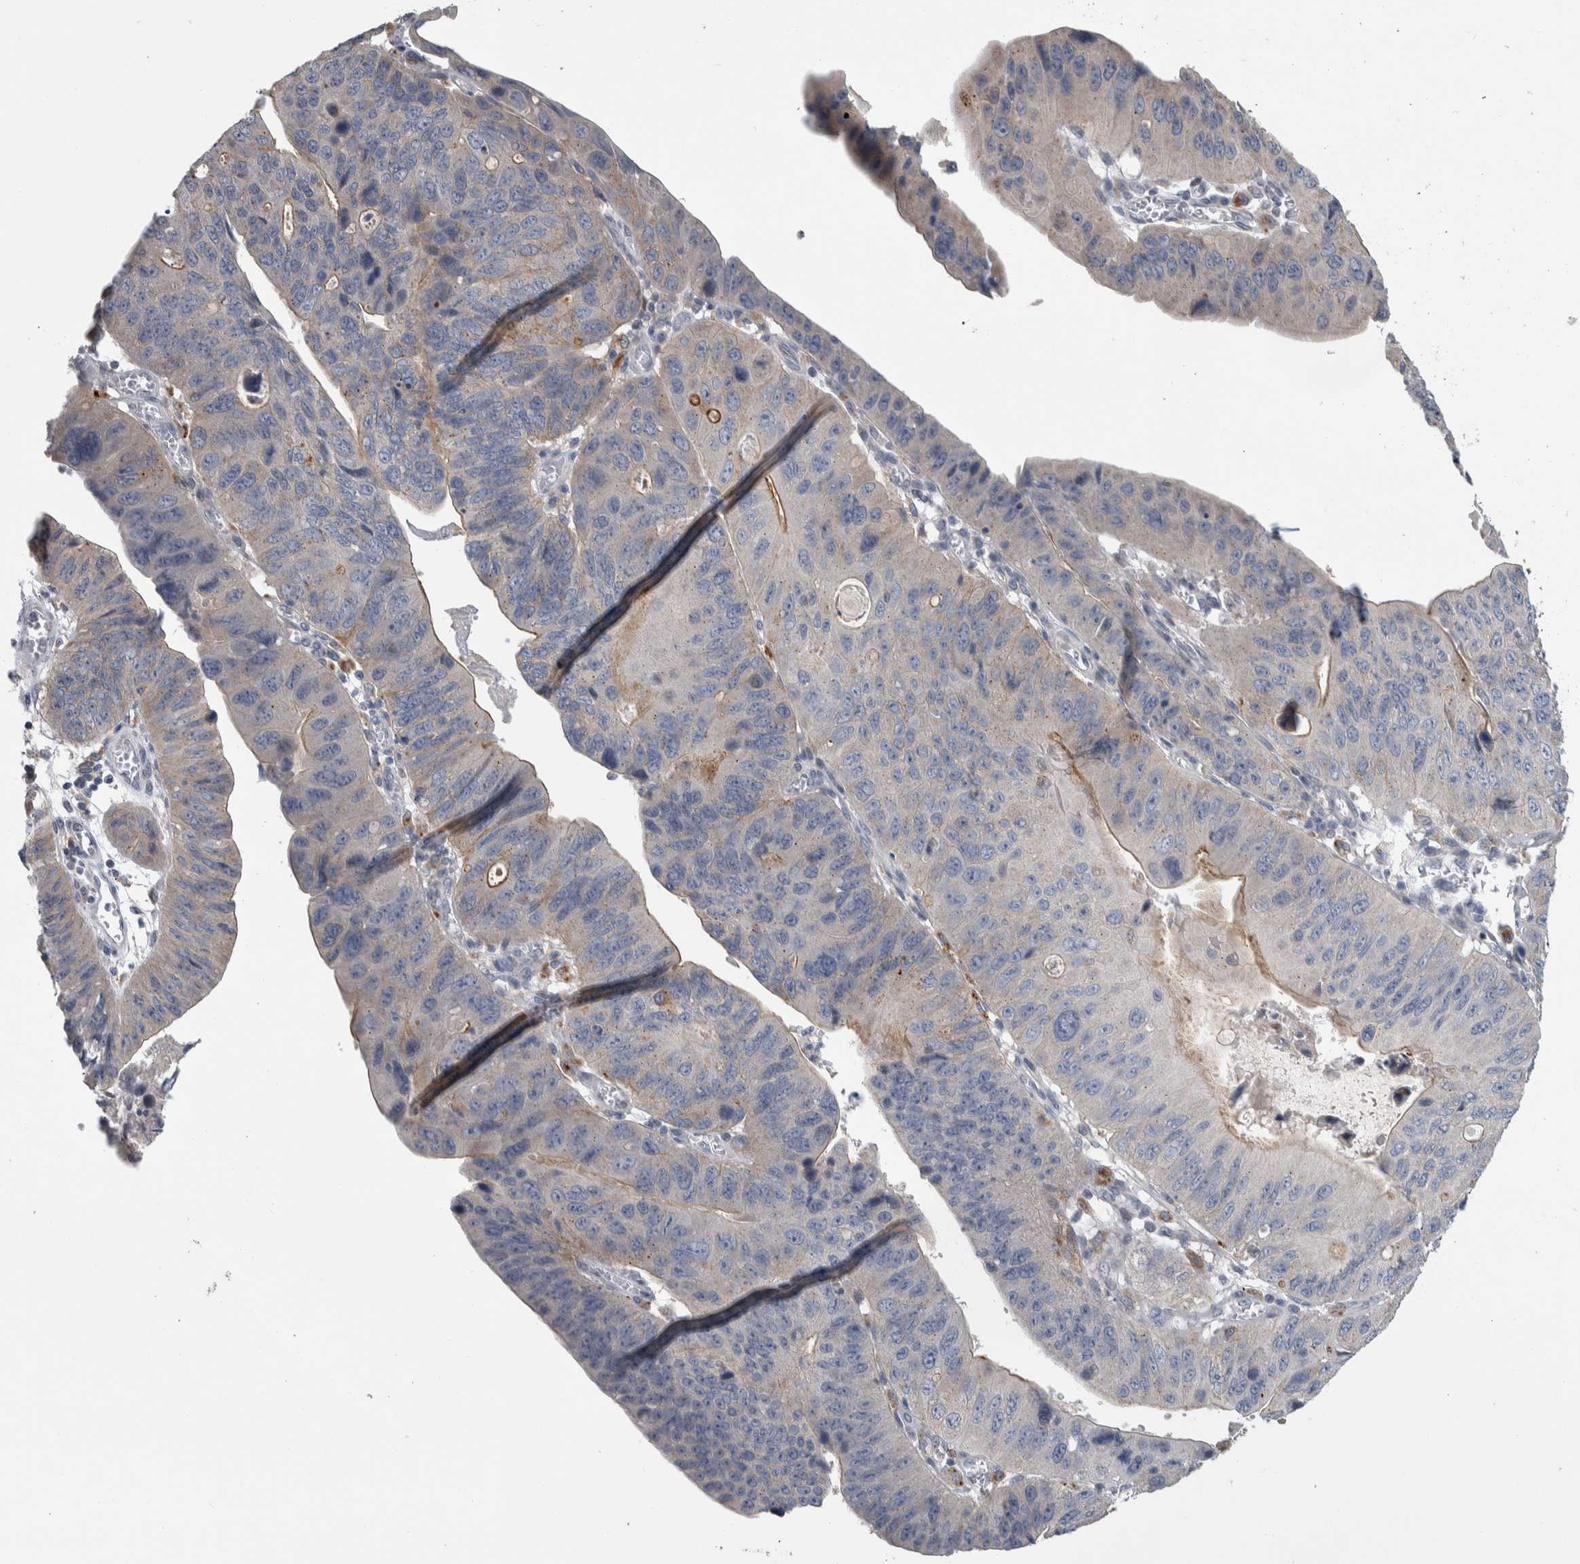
{"staining": {"intensity": "moderate", "quantity": "25%-75%", "location": "cytoplasmic/membranous"}, "tissue": "stomach cancer", "cell_type": "Tumor cells", "image_type": "cancer", "snomed": [{"axis": "morphology", "description": "Adenocarcinoma, NOS"}, {"axis": "topography", "description": "Stomach"}], "caption": "This image reveals IHC staining of human stomach cancer (adenocarcinoma), with medium moderate cytoplasmic/membranous positivity in about 25%-75% of tumor cells.", "gene": "FAM83G", "patient": {"sex": "male", "age": 59}}